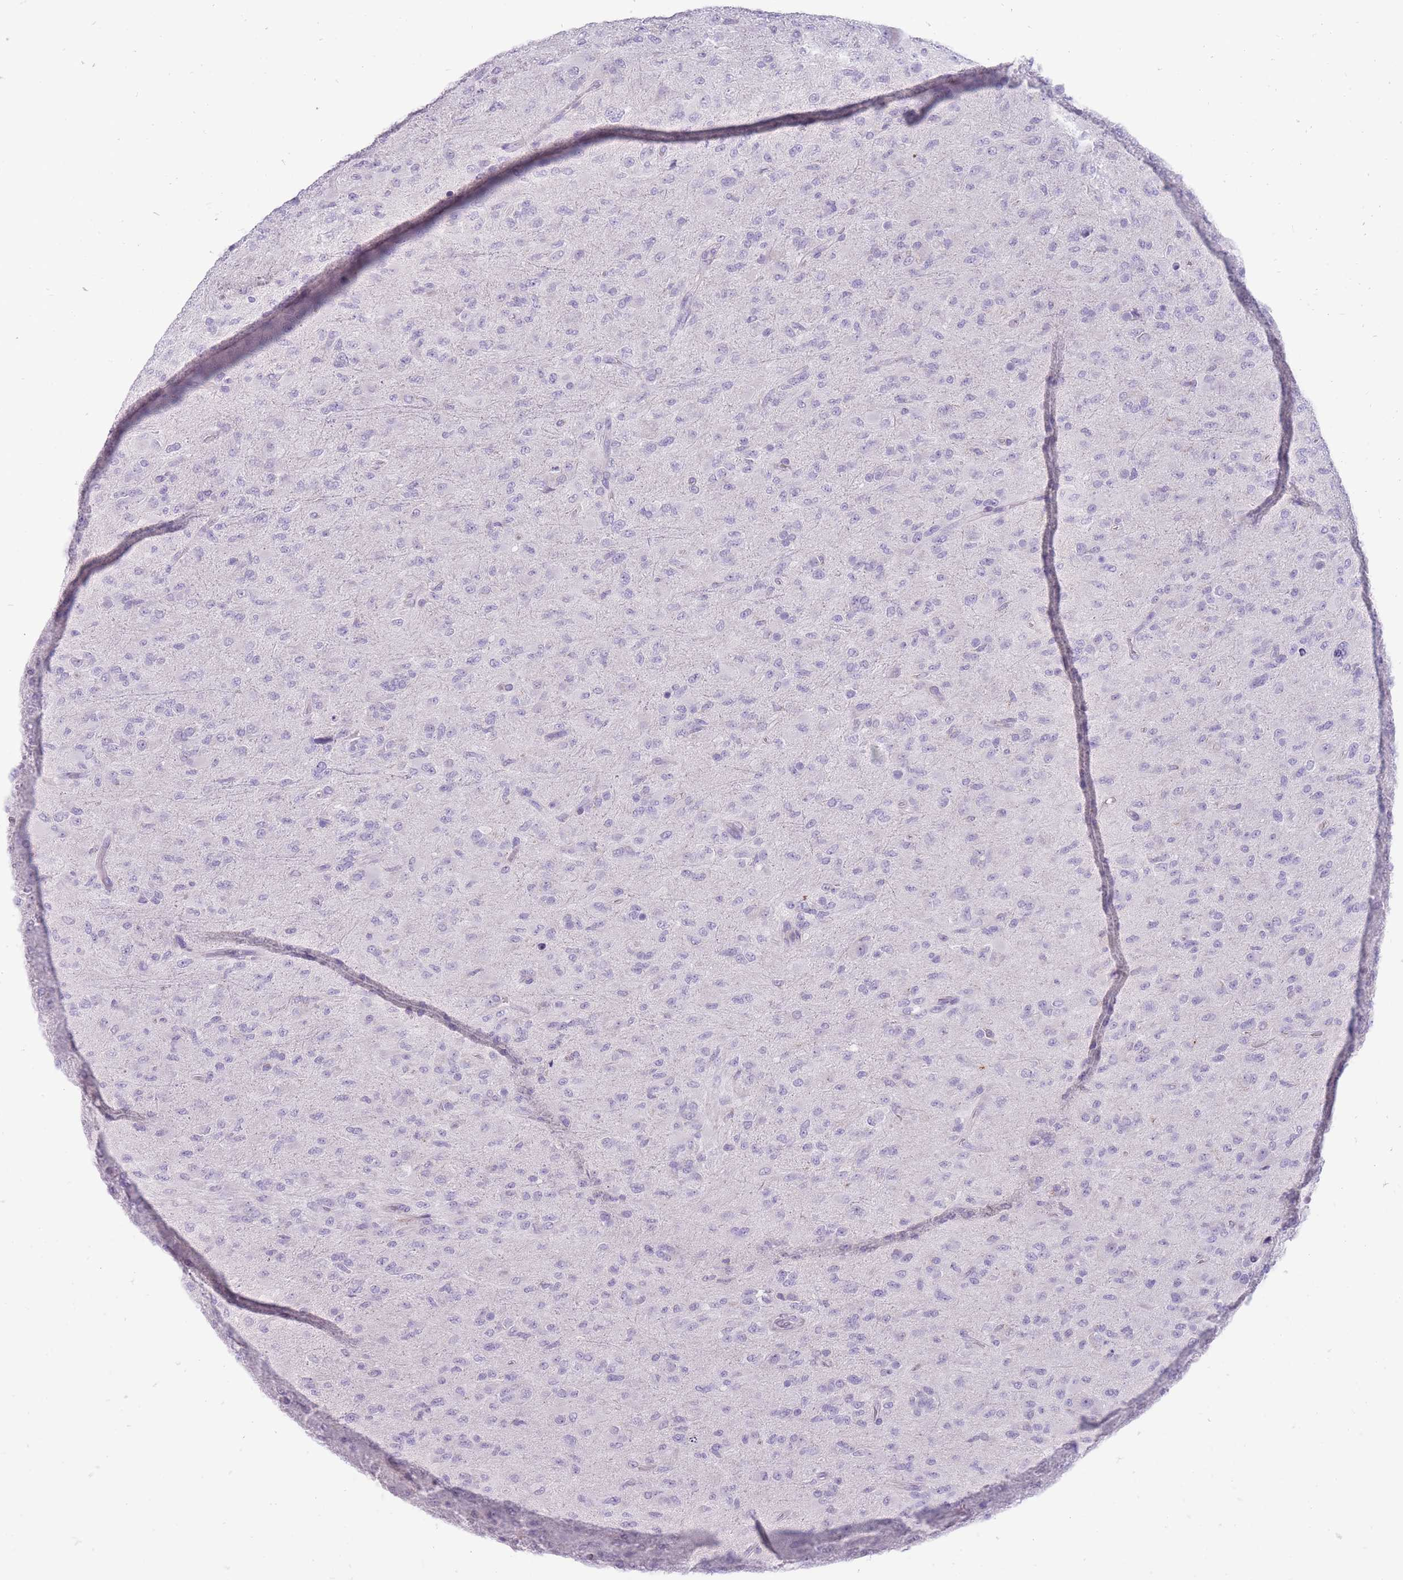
{"staining": {"intensity": "negative", "quantity": "none", "location": "none"}, "tissue": "glioma", "cell_type": "Tumor cells", "image_type": "cancer", "snomed": [{"axis": "morphology", "description": "Glioma, malignant, Low grade"}, {"axis": "topography", "description": "Brain"}], "caption": "This is an immunohistochemistry photomicrograph of human malignant low-grade glioma. There is no staining in tumor cells.", "gene": "ERICH4", "patient": {"sex": "male", "age": 65}}